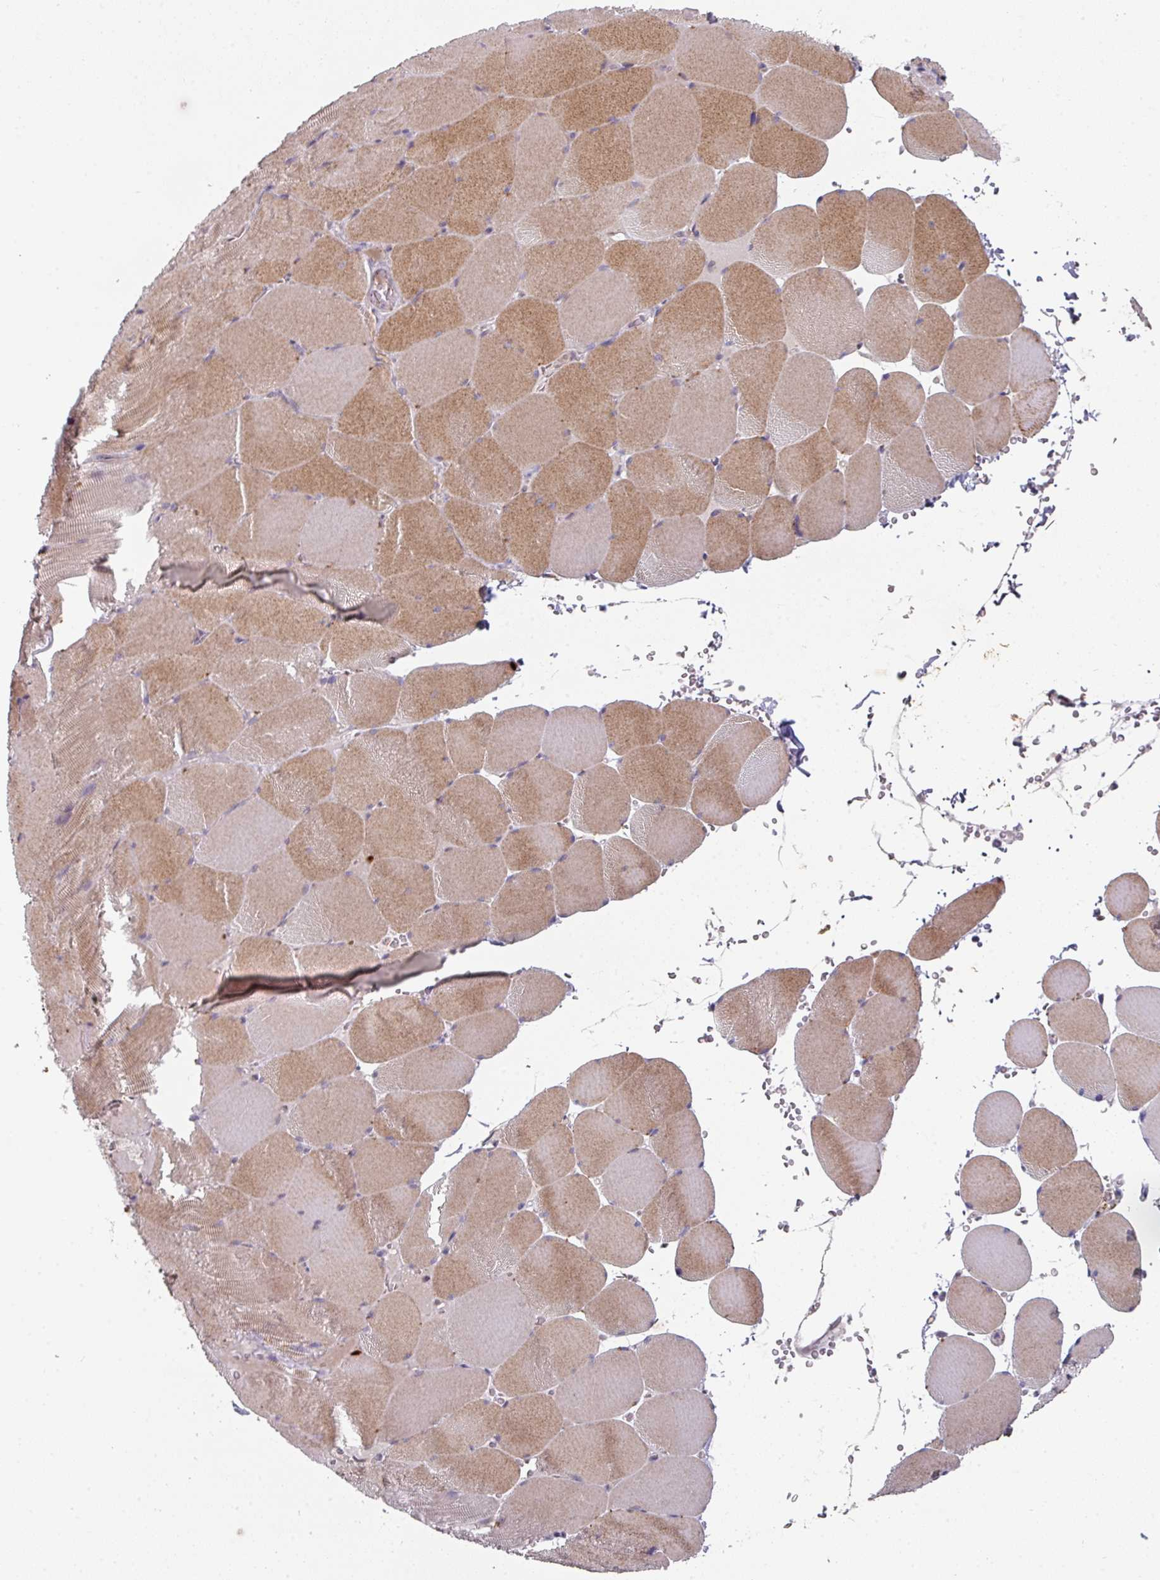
{"staining": {"intensity": "moderate", "quantity": "25%-75%", "location": "cytoplasmic/membranous"}, "tissue": "skeletal muscle", "cell_type": "Myocytes", "image_type": "normal", "snomed": [{"axis": "morphology", "description": "Normal tissue, NOS"}, {"axis": "topography", "description": "Skeletal muscle"}, {"axis": "topography", "description": "Head-Neck"}], "caption": "Skeletal muscle was stained to show a protein in brown. There is medium levels of moderate cytoplasmic/membranous expression in approximately 25%-75% of myocytes.", "gene": "SIDT2", "patient": {"sex": "male", "age": 66}}